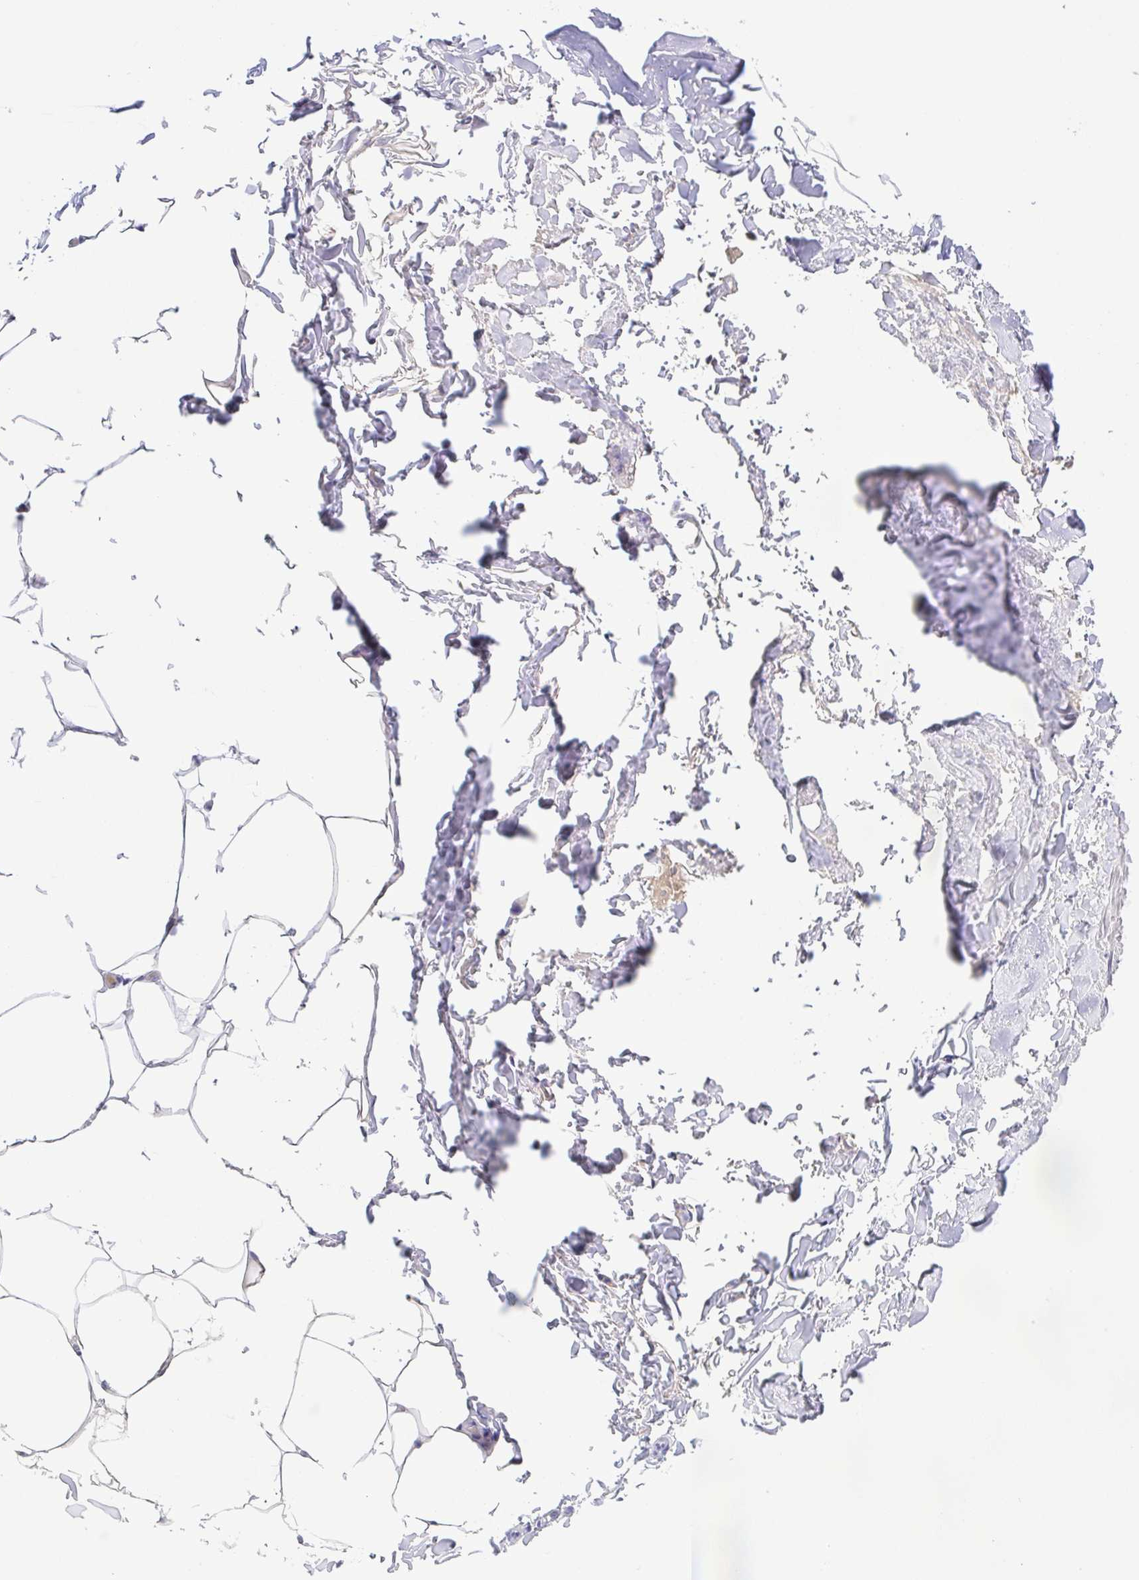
{"staining": {"intensity": "negative", "quantity": "none", "location": "none"}, "tissue": "adipose tissue", "cell_type": "Adipocytes", "image_type": "normal", "snomed": [{"axis": "morphology", "description": "Normal tissue, NOS"}, {"axis": "topography", "description": "Vascular tissue"}, {"axis": "topography", "description": "Peripheral nerve tissue"}], "caption": "Photomicrograph shows no protein positivity in adipocytes of benign adipose tissue. (DAB (3,3'-diaminobenzidine) immunohistochemistry visualized using brightfield microscopy, high magnification).", "gene": "A1BG", "patient": {"sex": "male", "age": 41}}